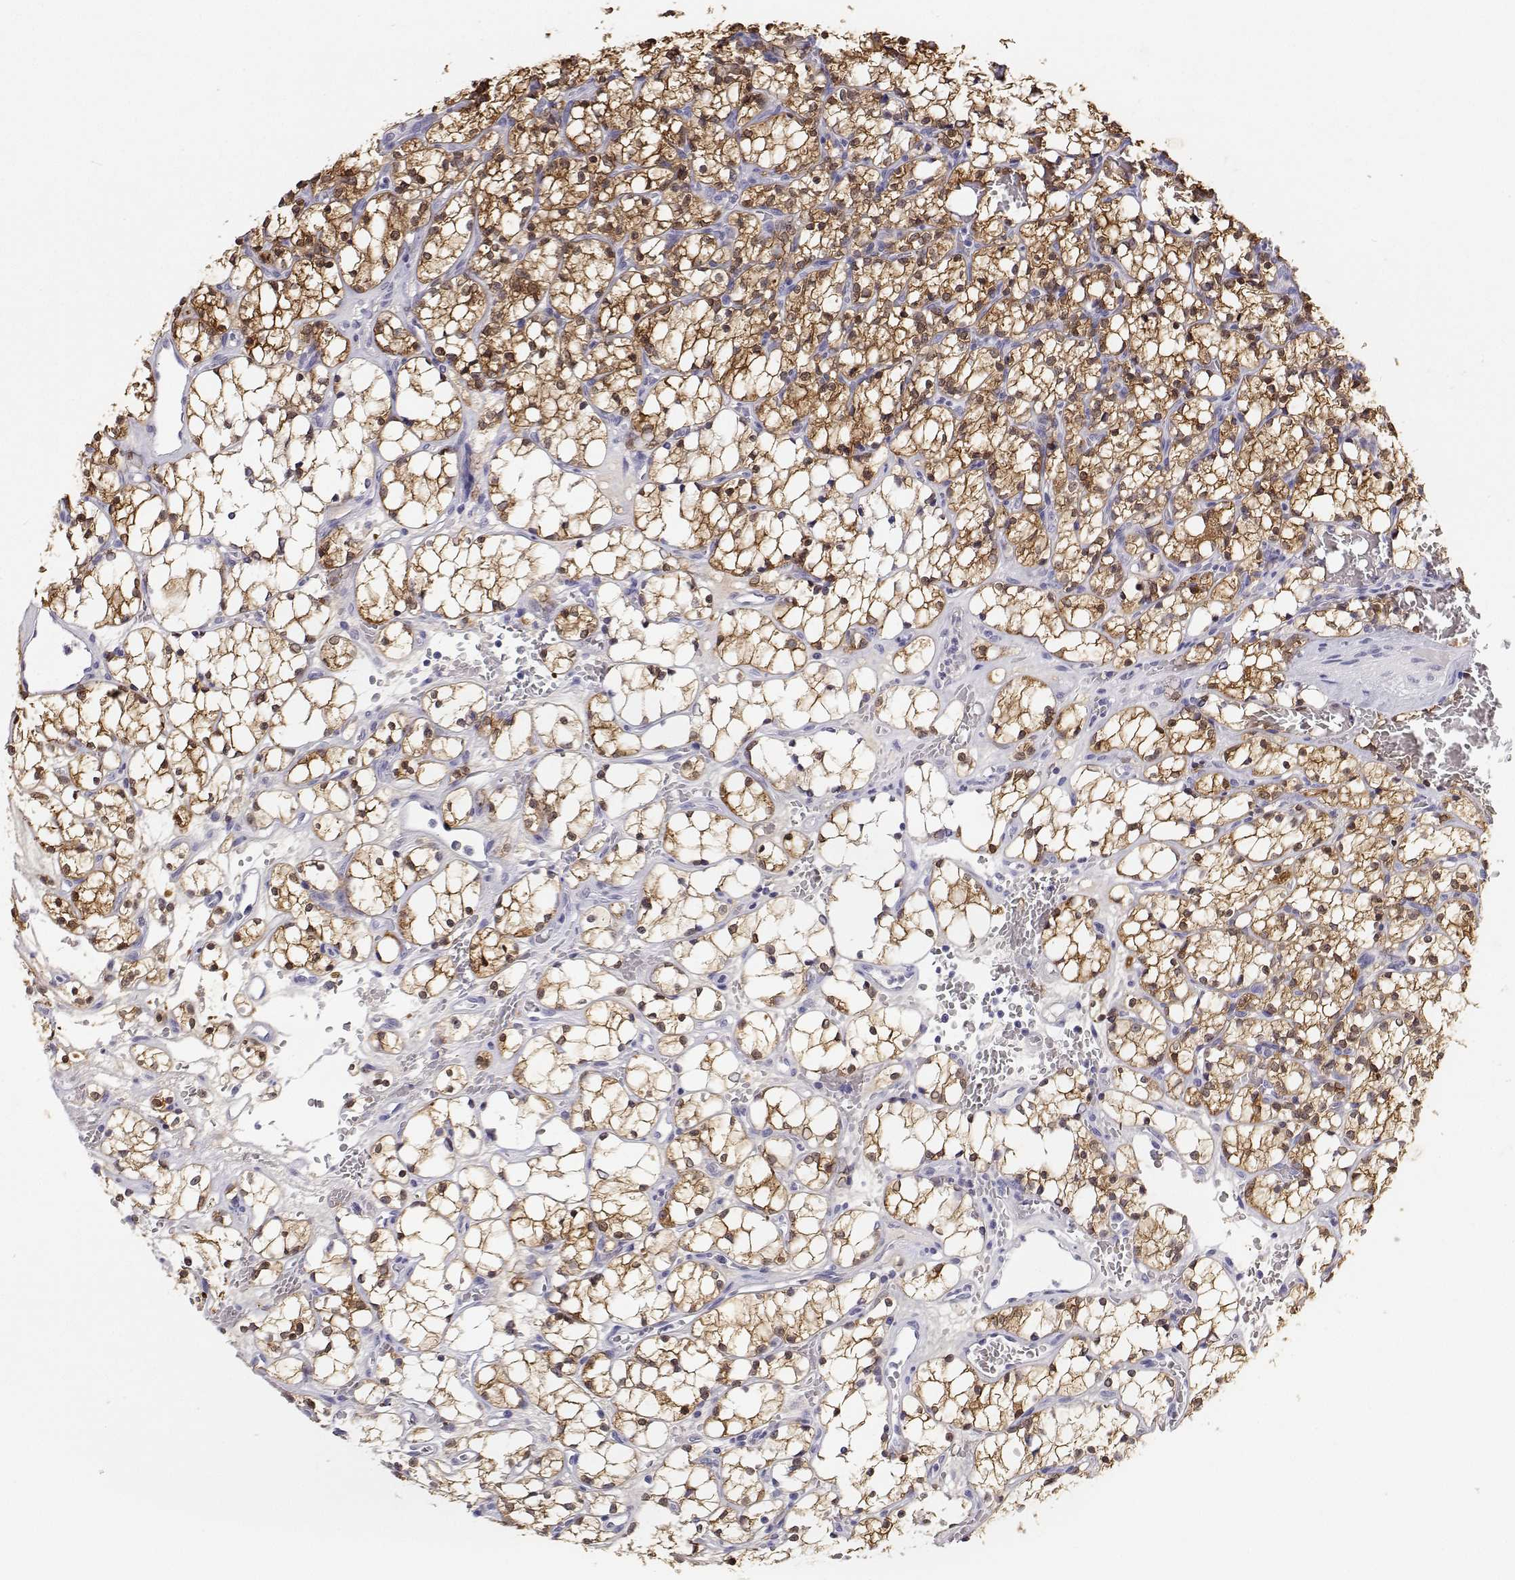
{"staining": {"intensity": "moderate", "quantity": ">75%", "location": "cytoplasmic/membranous,nuclear"}, "tissue": "renal cancer", "cell_type": "Tumor cells", "image_type": "cancer", "snomed": [{"axis": "morphology", "description": "Adenocarcinoma, NOS"}, {"axis": "topography", "description": "Kidney"}], "caption": "Immunohistochemical staining of renal adenocarcinoma exhibits medium levels of moderate cytoplasmic/membranous and nuclear expression in approximately >75% of tumor cells.", "gene": "BHMT", "patient": {"sex": "female", "age": 69}}